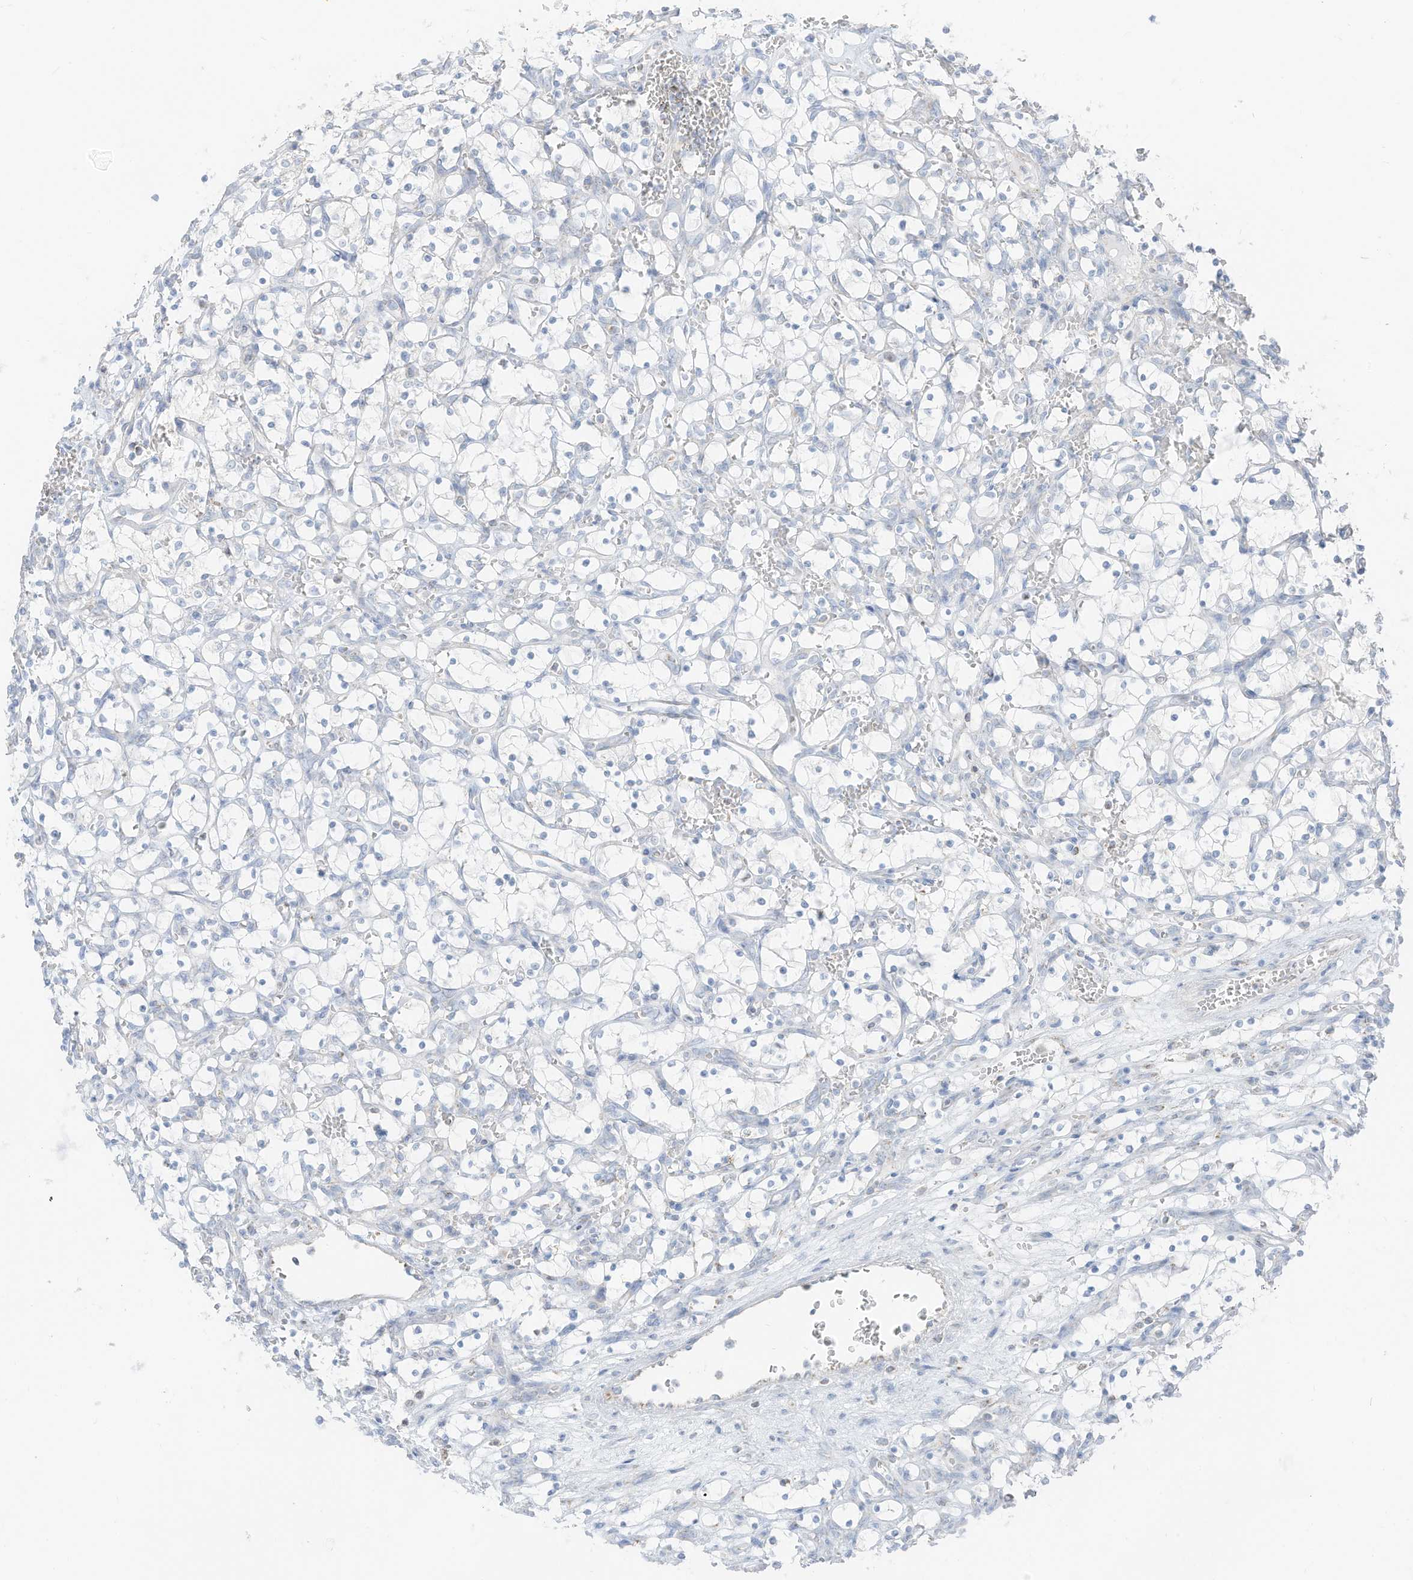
{"staining": {"intensity": "negative", "quantity": "none", "location": "none"}, "tissue": "renal cancer", "cell_type": "Tumor cells", "image_type": "cancer", "snomed": [{"axis": "morphology", "description": "Adenocarcinoma, NOS"}, {"axis": "topography", "description": "Kidney"}], "caption": "IHC photomicrograph of neoplastic tissue: human renal cancer stained with DAB (3,3'-diaminobenzidine) displays no significant protein staining in tumor cells.", "gene": "ETHE1", "patient": {"sex": "female", "age": 69}}